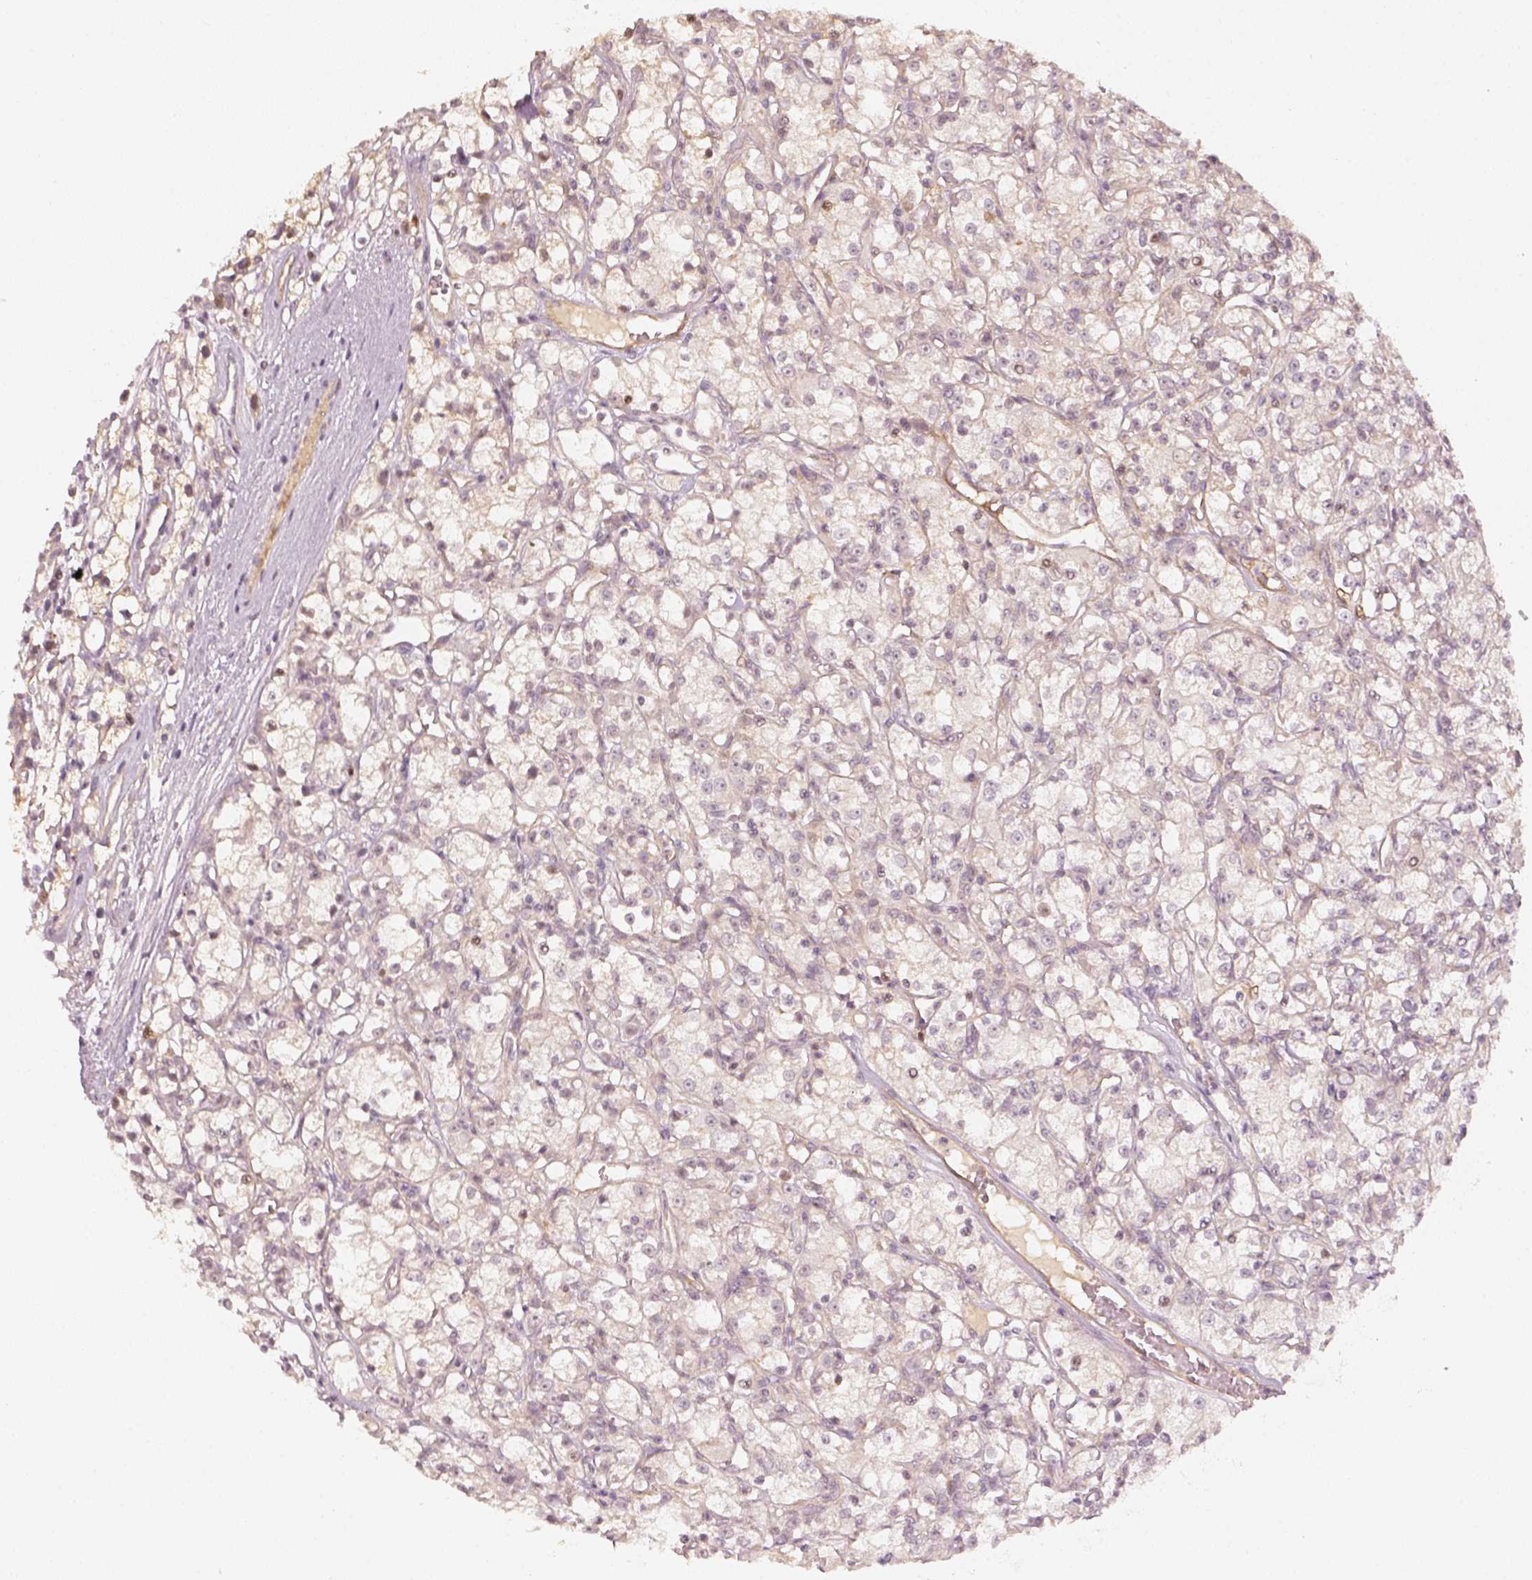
{"staining": {"intensity": "negative", "quantity": "none", "location": "none"}, "tissue": "renal cancer", "cell_type": "Tumor cells", "image_type": "cancer", "snomed": [{"axis": "morphology", "description": "Adenocarcinoma, NOS"}, {"axis": "topography", "description": "Kidney"}], "caption": "Immunohistochemistry (IHC) of human renal cancer (adenocarcinoma) shows no staining in tumor cells.", "gene": "EAF2", "patient": {"sex": "female", "age": 59}}